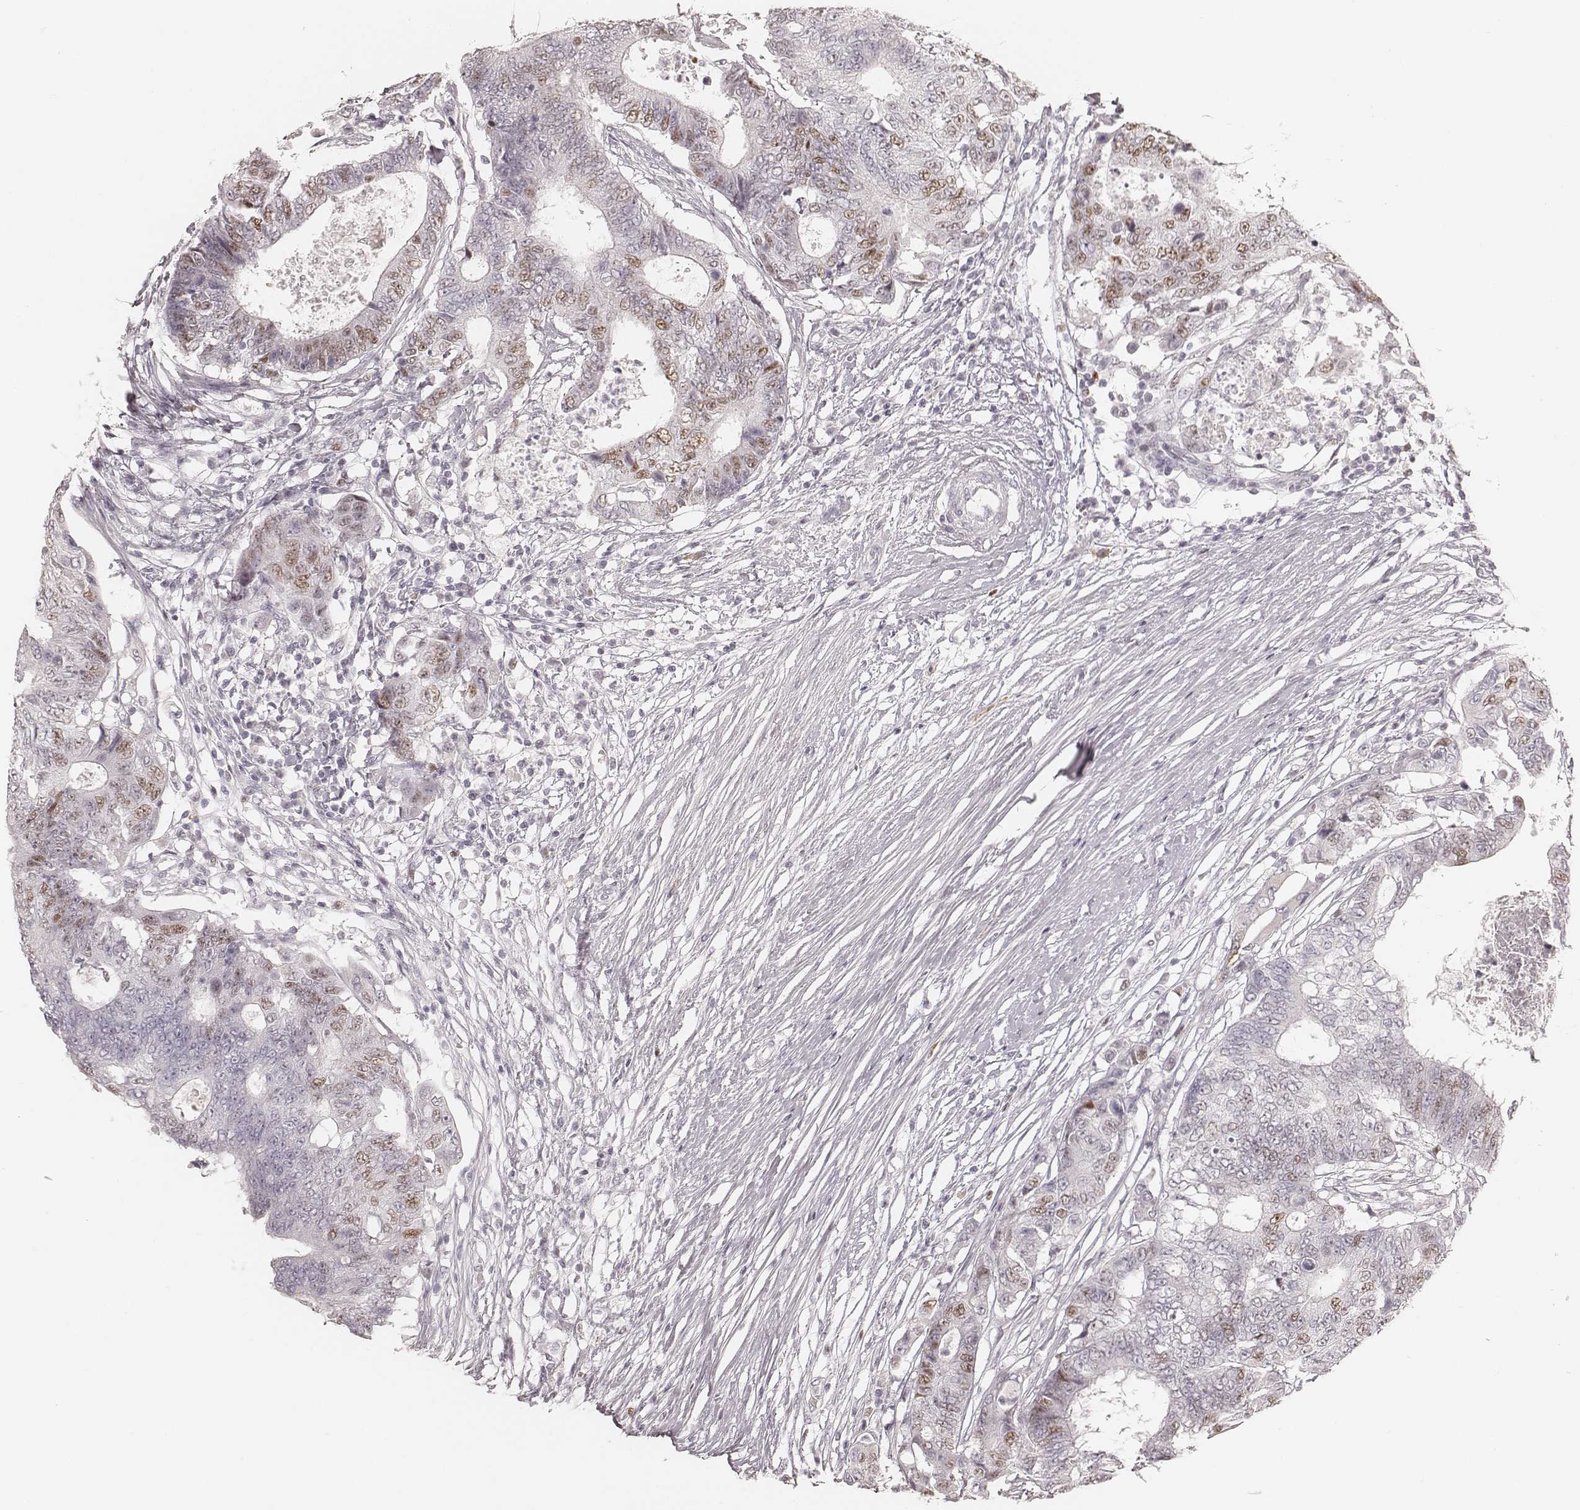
{"staining": {"intensity": "weak", "quantity": "25%-75%", "location": "nuclear"}, "tissue": "colorectal cancer", "cell_type": "Tumor cells", "image_type": "cancer", "snomed": [{"axis": "morphology", "description": "Adenocarcinoma, NOS"}, {"axis": "topography", "description": "Colon"}], "caption": "Adenocarcinoma (colorectal) stained for a protein displays weak nuclear positivity in tumor cells.", "gene": "TEX37", "patient": {"sex": "female", "age": 48}}